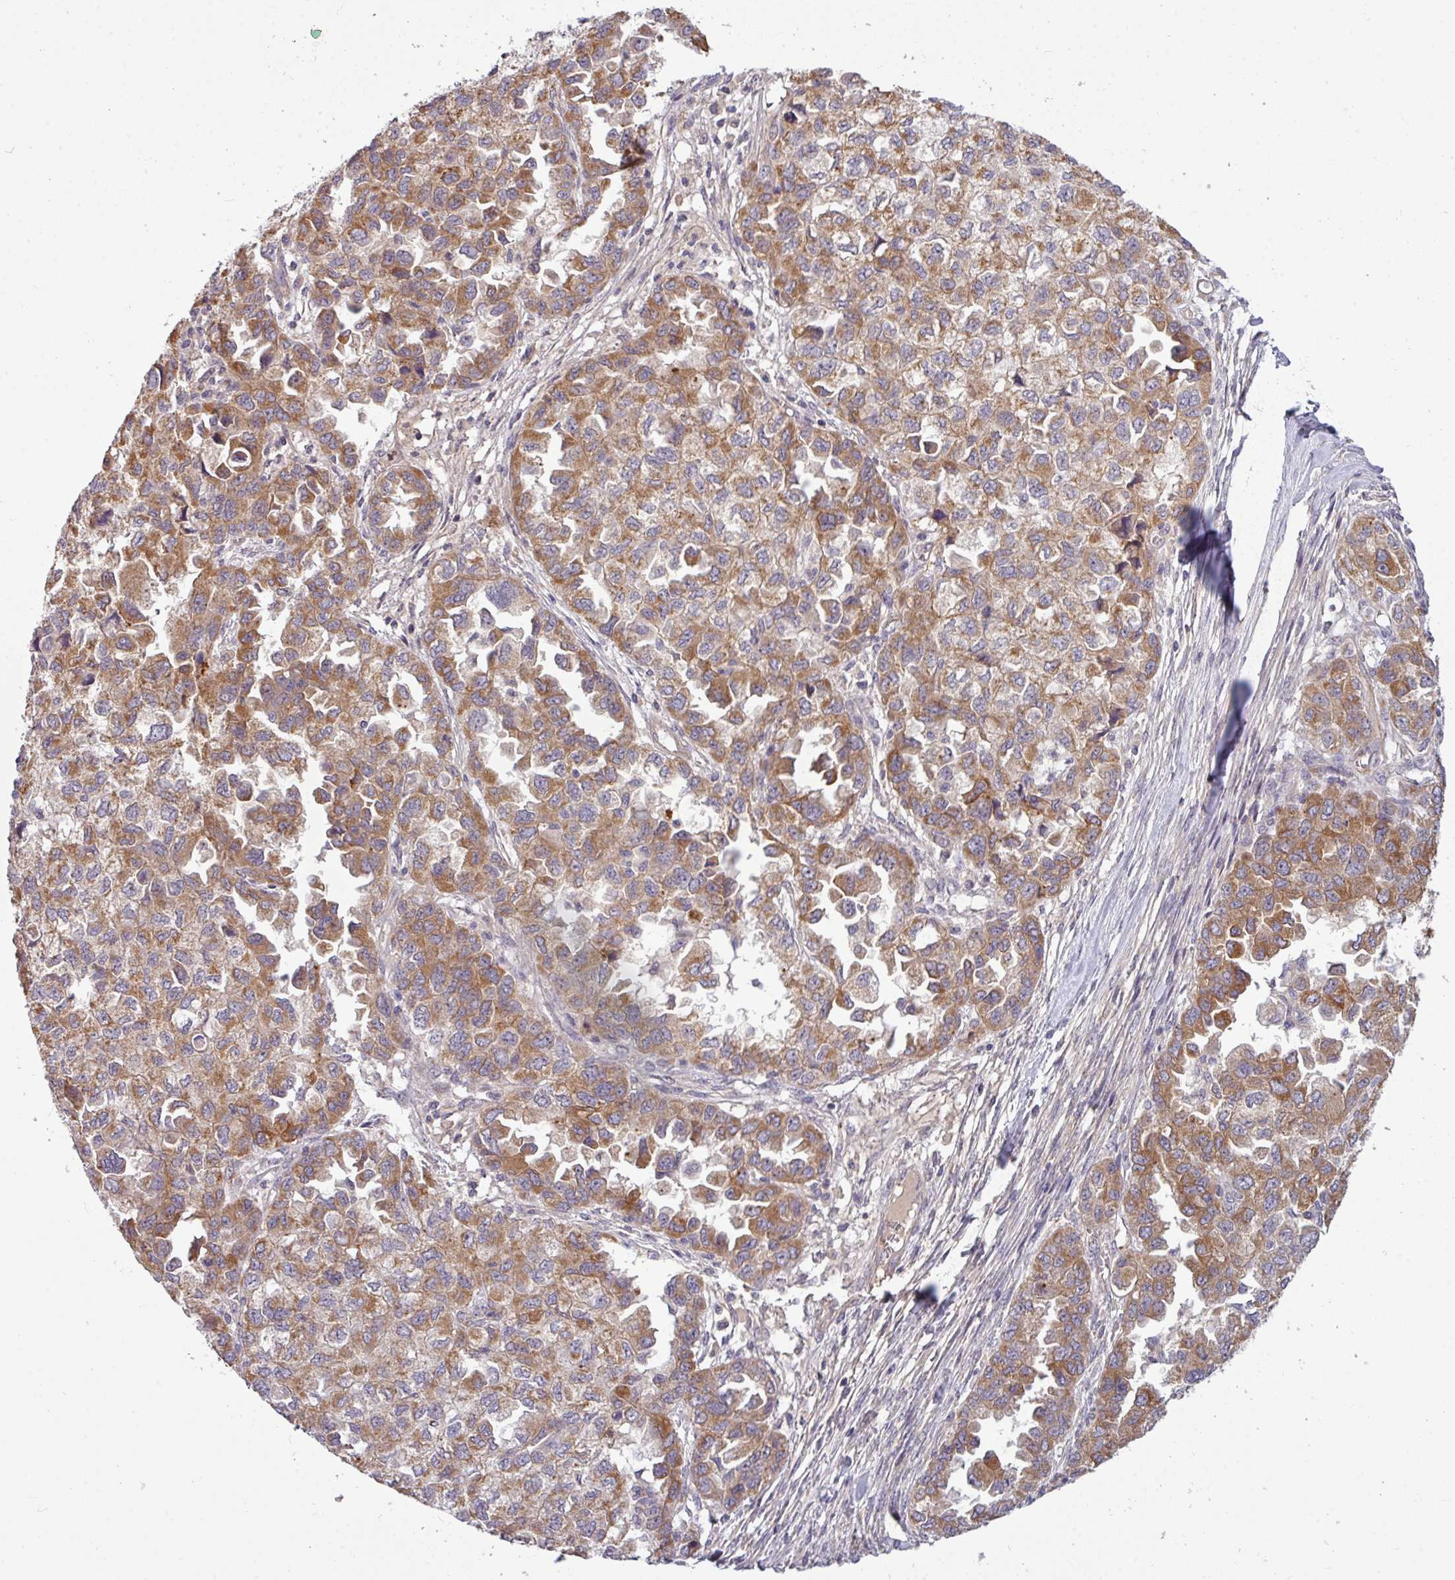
{"staining": {"intensity": "moderate", "quantity": ">75%", "location": "cytoplasmic/membranous"}, "tissue": "ovarian cancer", "cell_type": "Tumor cells", "image_type": "cancer", "snomed": [{"axis": "morphology", "description": "Cystadenocarcinoma, serous, NOS"}, {"axis": "topography", "description": "Ovary"}], "caption": "Ovarian cancer stained with immunohistochemistry (IHC) displays moderate cytoplasmic/membranous positivity in approximately >75% of tumor cells.", "gene": "PAPLN", "patient": {"sex": "female", "age": 84}}